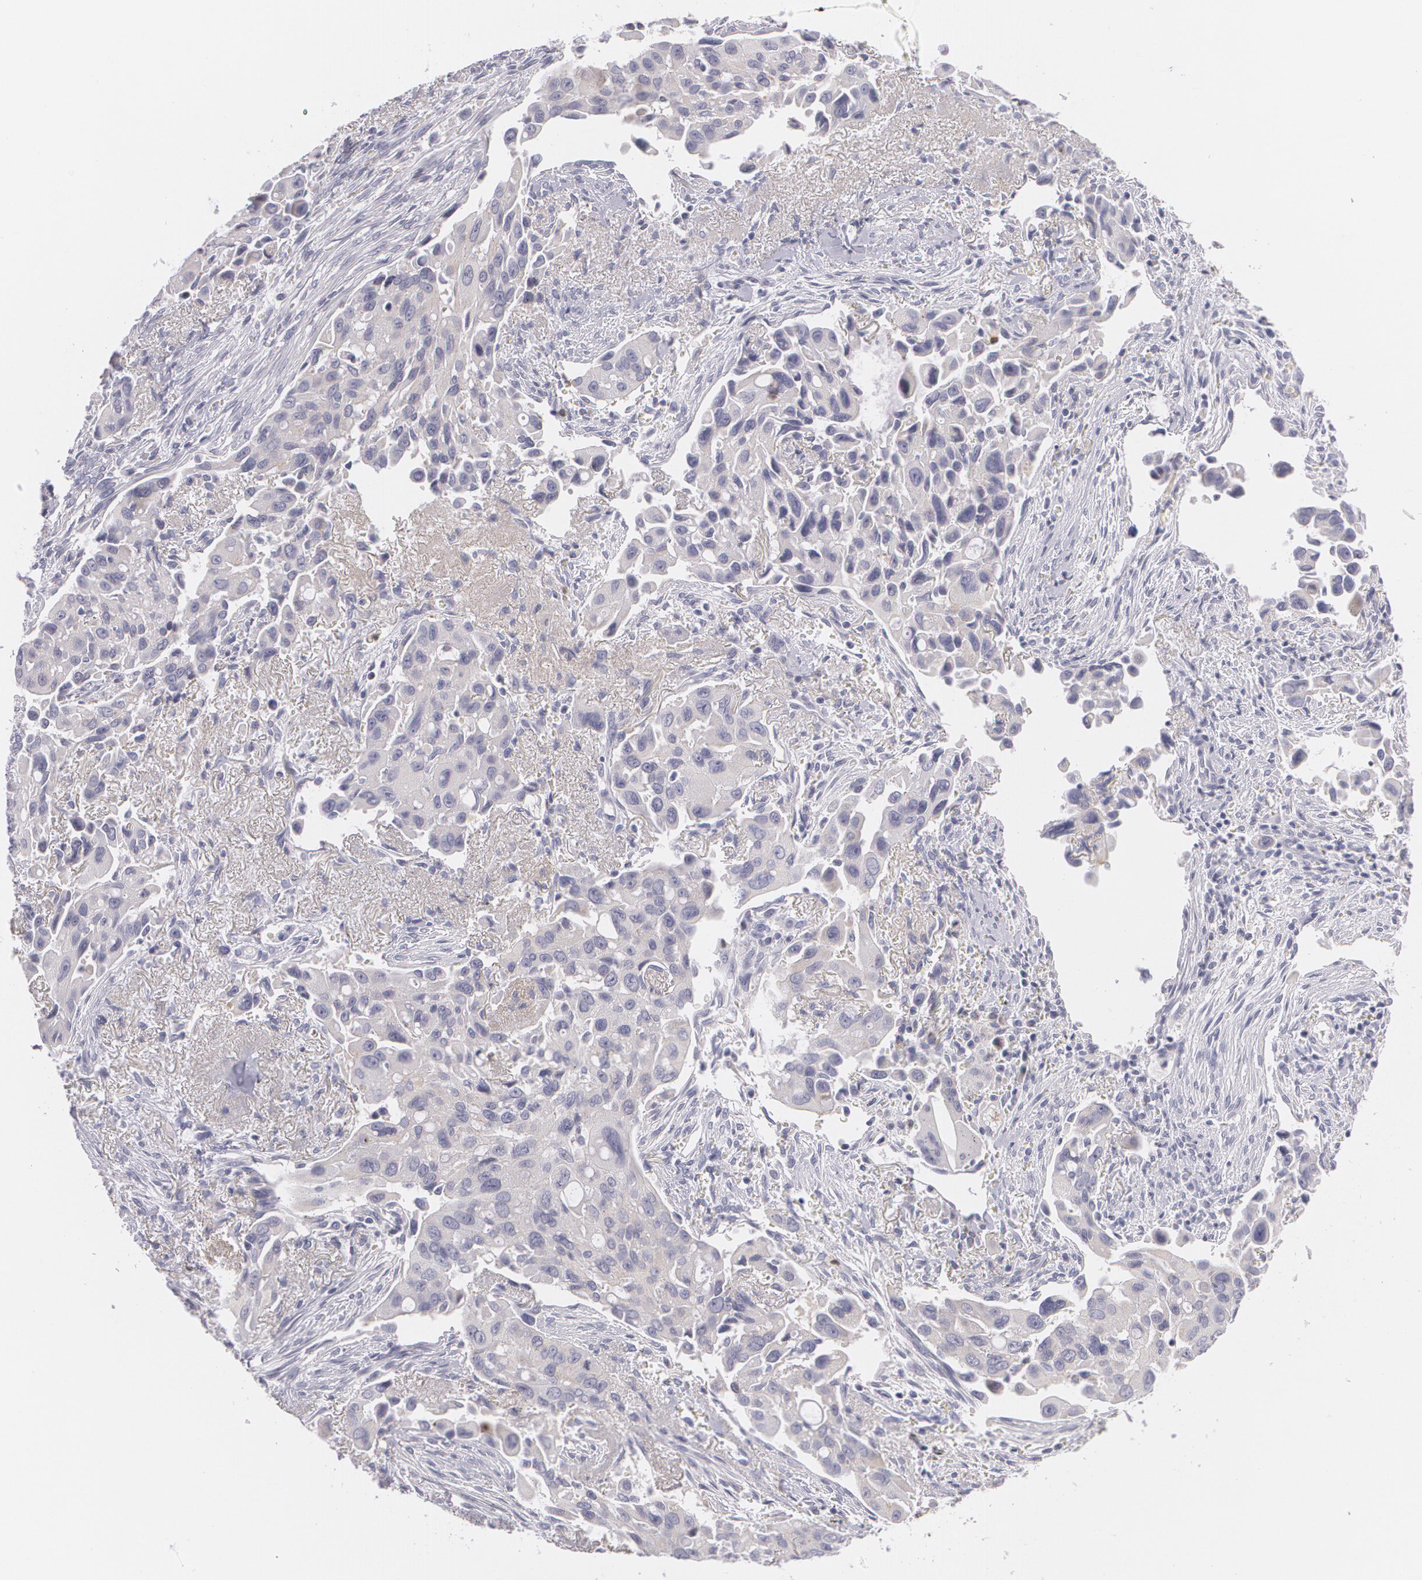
{"staining": {"intensity": "negative", "quantity": "none", "location": "none"}, "tissue": "lung cancer", "cell_type": "Tumor cells", "image_type": "cancer", "snomed": [{"axis": "morphology", "description": "Adenocarcinoma, NOS"}, {"axis": "topography", "description": "Lung"}], "caption": "A high-resolution image shows IHC staining of adenocarcinoma (lung), which exhibits no significant positivity in tumor cells.", "gene": "FAM181A", "patient": {"sex": "male", "age": 68}}